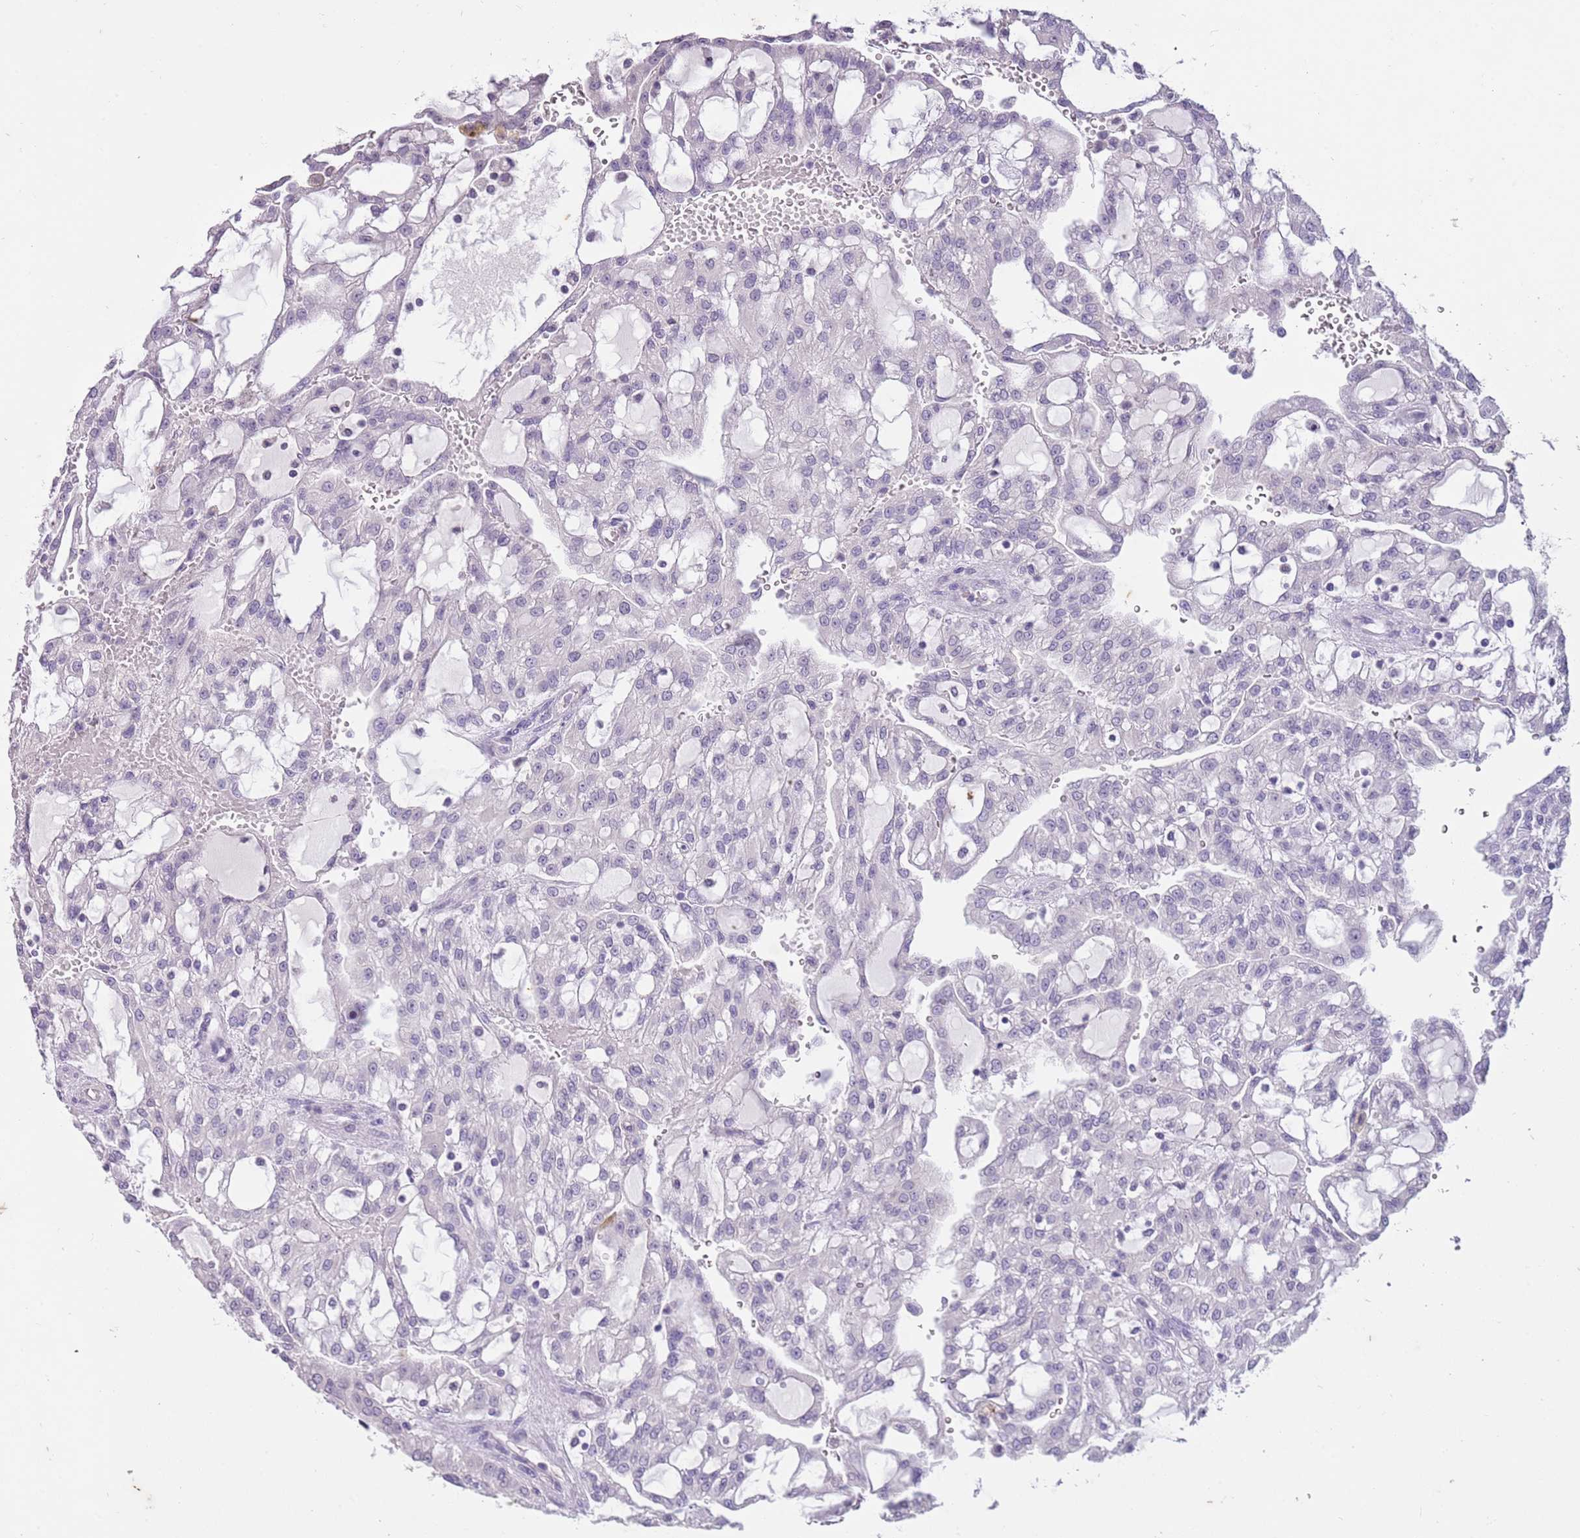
{"staining": {"intensity": "negative", "quantity": "none", "location": "none"}, "tissue": "renal cancer", "cell_type": "Tumor cells", "image_type": "cancer", "snomed": [{"axis": "morphology", "description": "Adenocarcinoma, NOS"}, {"axis": "topography", "description": "Kidney"}], "caption": "Photomicrograph shows no significant protein expression in tumor cells of renal cancer.", "gene": "SLC35E3", "patient": {"sex": "male", "age": 63}}